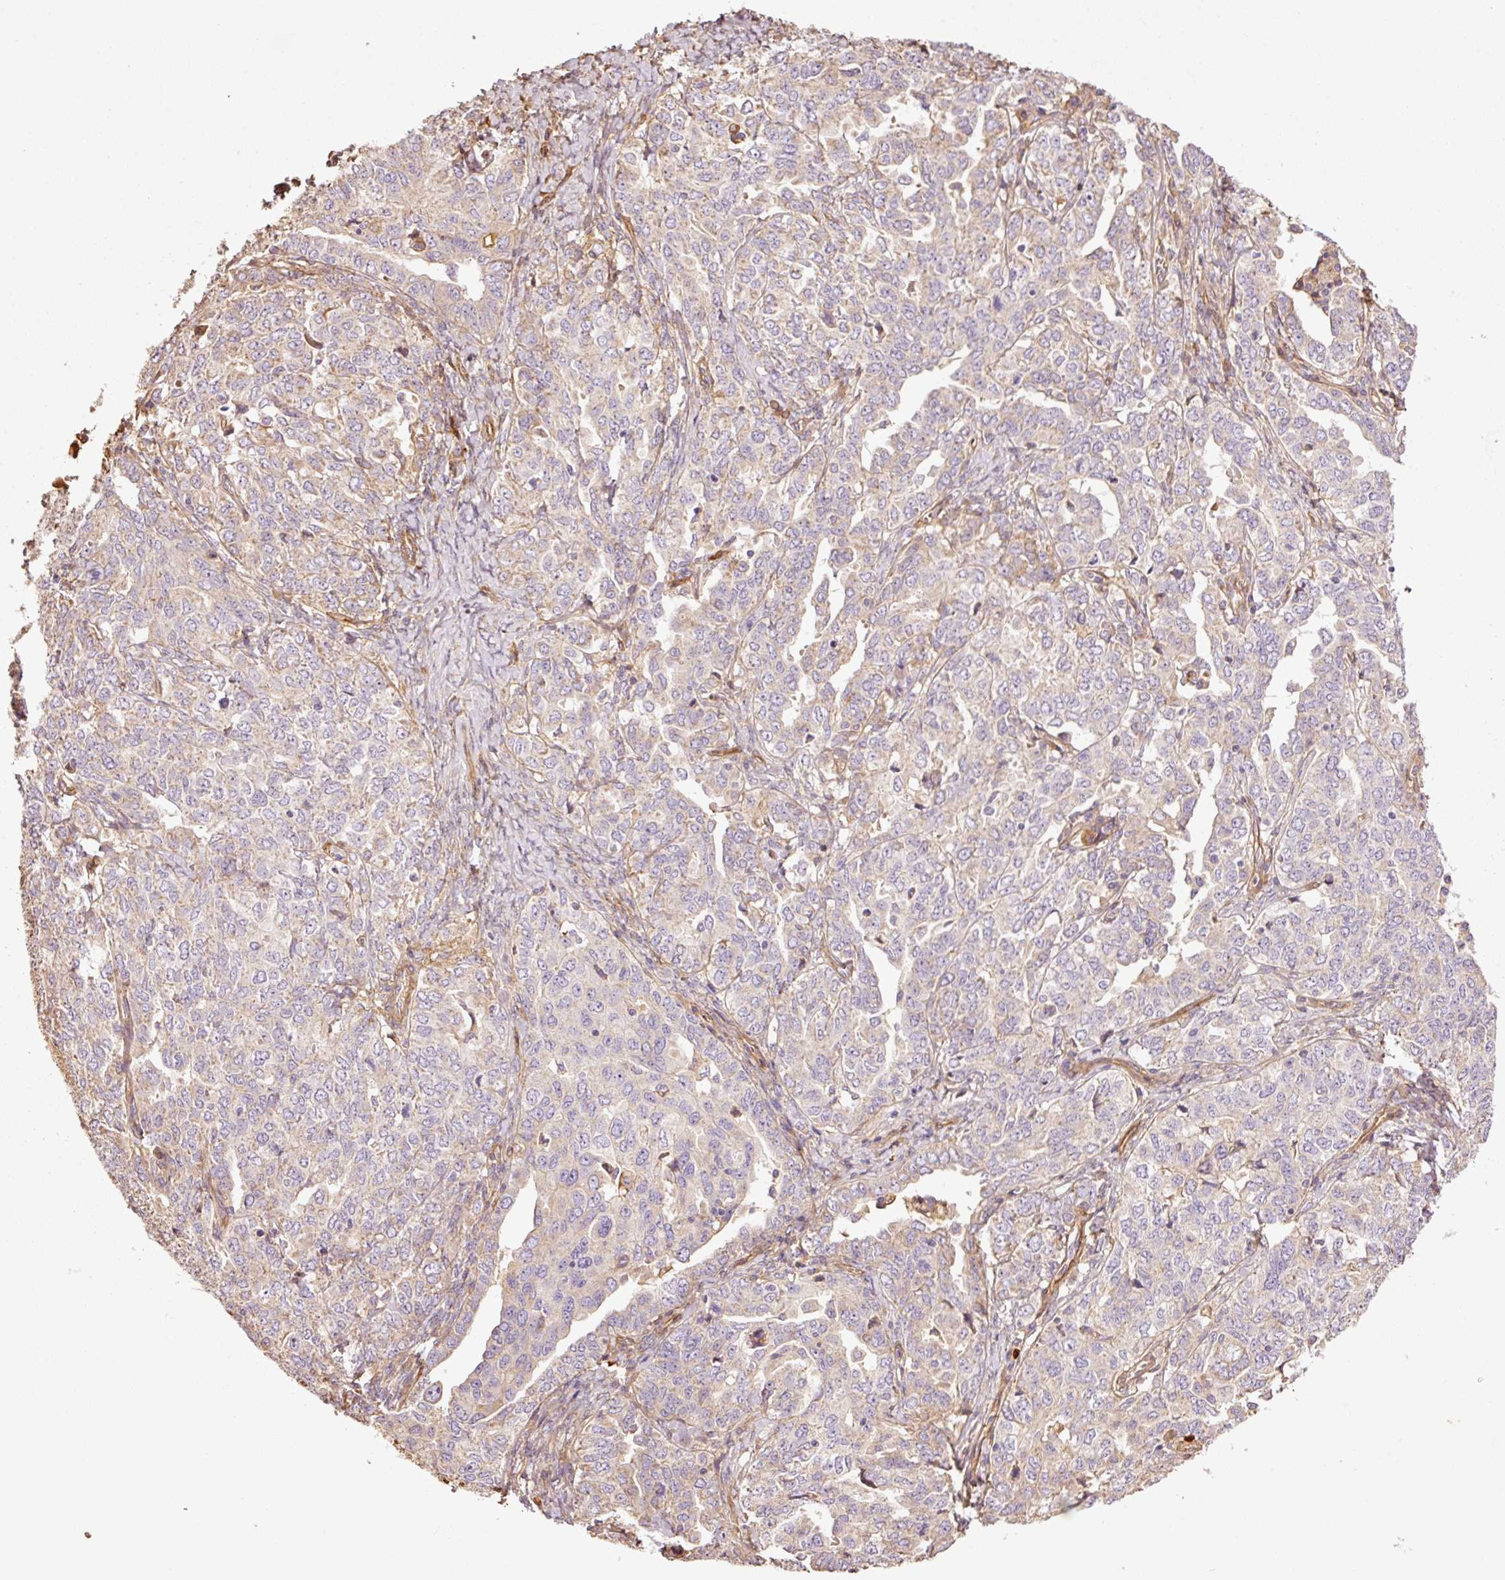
{"staining": {"intensity": "negative", "quantity": "none", "location": "none"}, "tissue": "ovarian cancer", "cell_type": "Tumor cells", "image_type": "cancer", "snomed": [{"axis": "morphology", "description": "Carcinoma, endometroid"}, {"axis": "topography", "description": "Ovary"}], "caption": "An immunohistochemistry image of endometroid carcinoma (ovarian) is shown. There is no staining in tumor cells of endometroid carcinoma (ovarian). (Brightfield microscopy of DAB immunohistochemistry (IHC) at high magnification).", "gene": "NID2", "patient": {"sex": "female", "age": 62}}